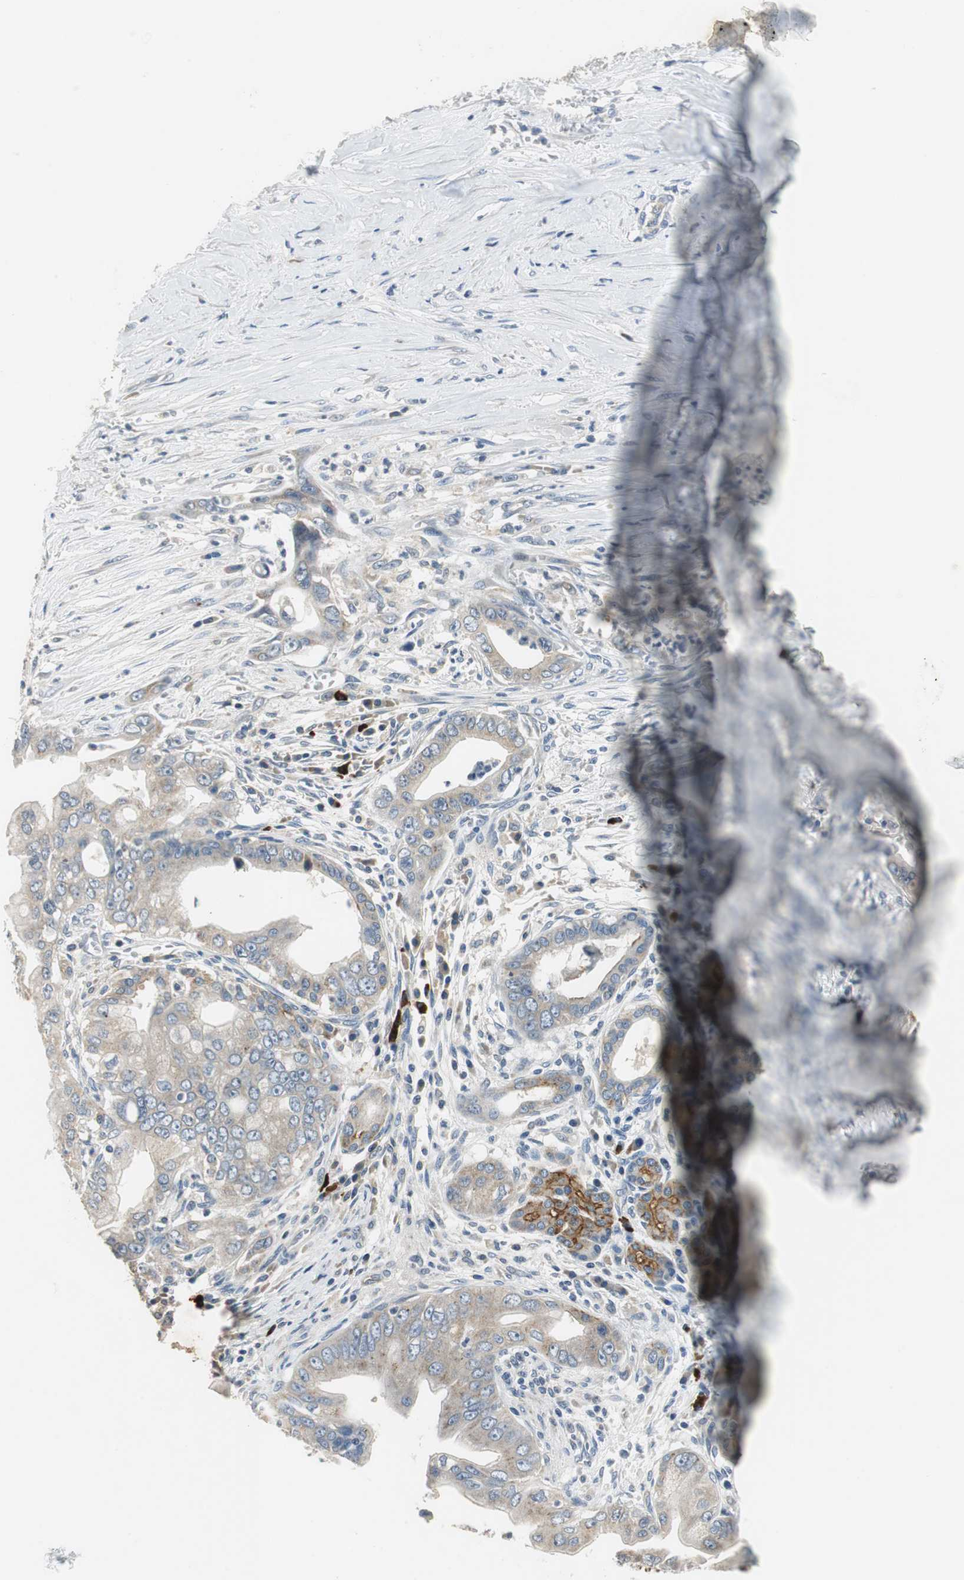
{"staining": {"intensity": "weak", "quantity": ">75%", "location": "cytoplasmic/membranous"}, "tissue": "pancreatic cancer", "cell_type": "Tumor cells", "image_type": "cancer", "snomed": [{"axis": "morphology", "description": "Adenocarcinoma, NOS"}, {"axis": "topography", "description": "Pancreas"}], "caption": "Immunohistochemical staining of adenocarcinoma (pancreatic) exhibits weak cytoplasmic/membranous protein expression in about >75% of tumor cells. Immunohistochemistry (ihc) stains the protein in brown and the nuclei are stained blue.", "gene": "MTIF2", "patient": {"sex": "male", "age": 59}}